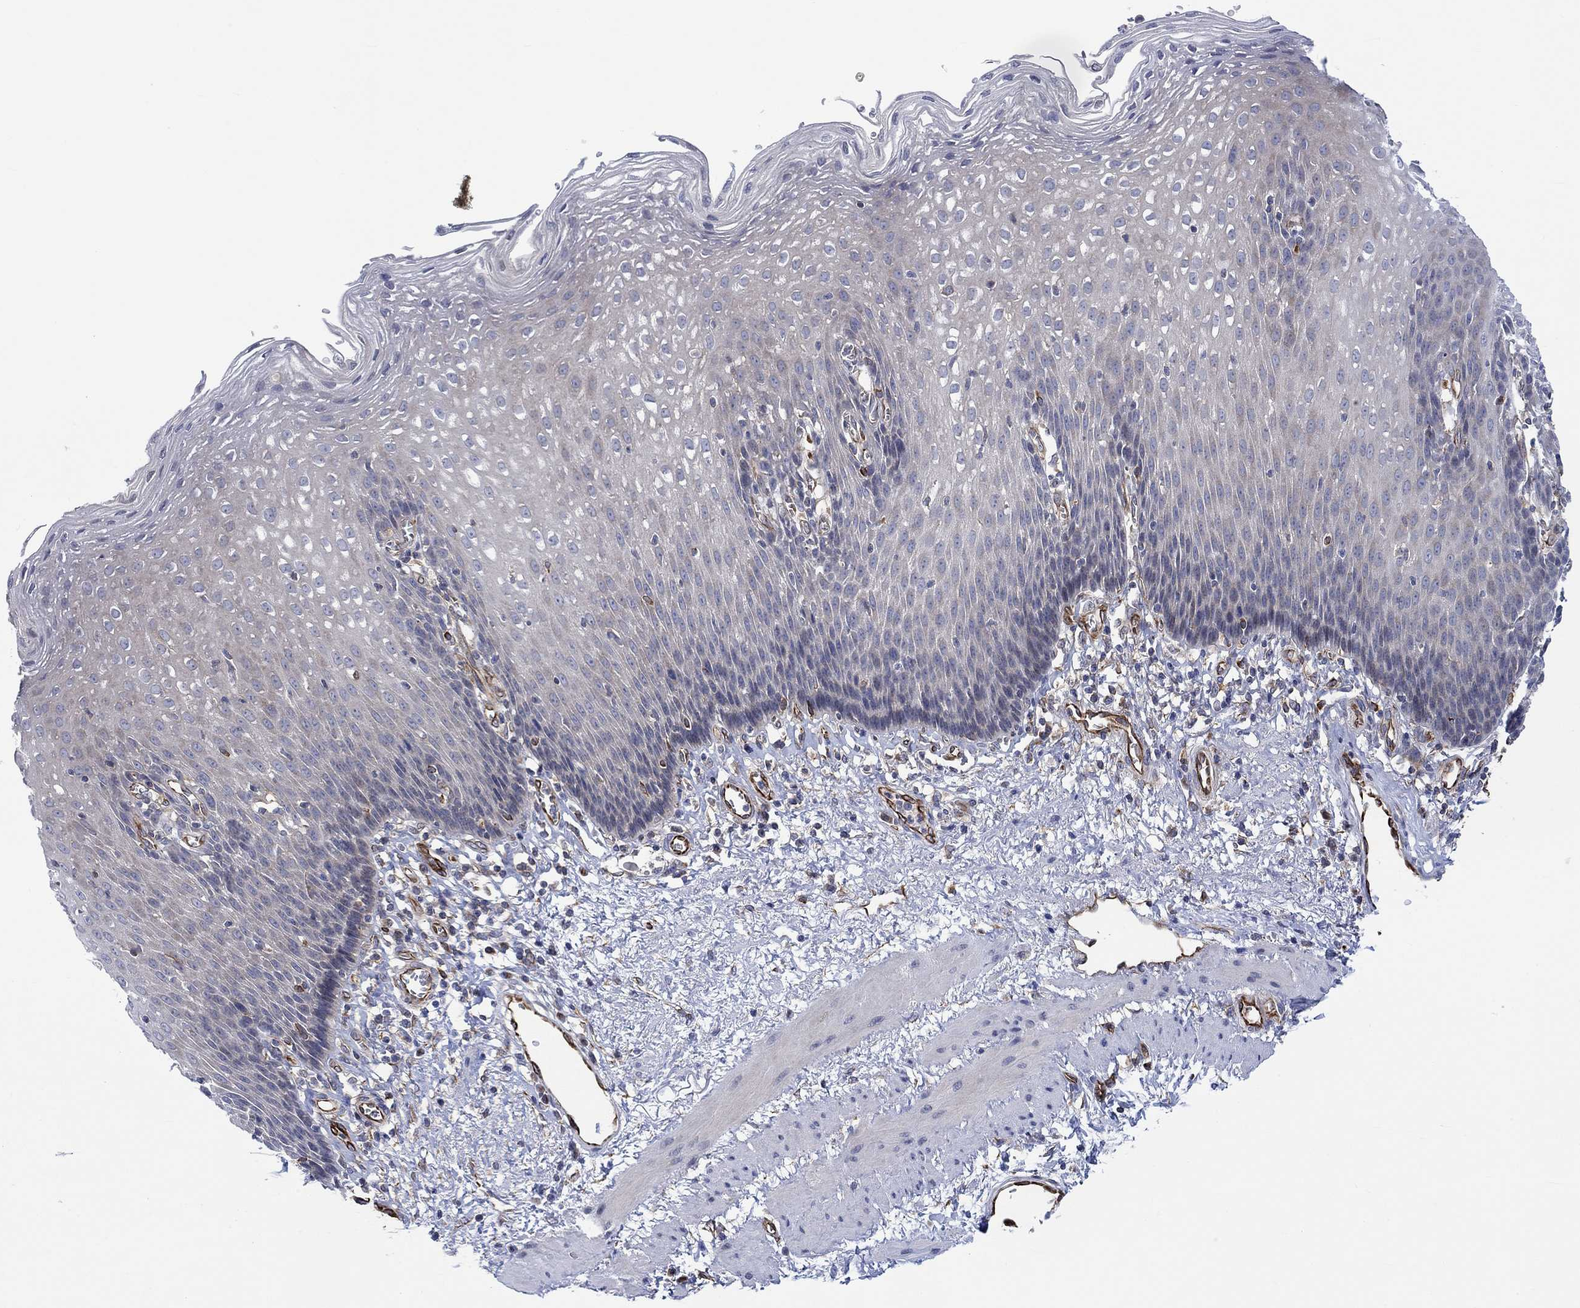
{"staining": {"intensity": "negative", "quantity": "none", "location": "none"}, "tissue": "esophagus", "cell_type": "Squamous epithelial cells", "image_type": "normal", "snomed": [{"axis": "morphology", "description": "Normal tissue, NOS"}, {"axis": "topography", "description": "Esophagus"}], "caption": "There is no significant positivity in squamous epithelial cells of esophagus. (Immunohistochemistry, brightfield microscopy, high magnification).", "gene": "CAMK1D", "patient": {"sex": "male", "age": 57}}